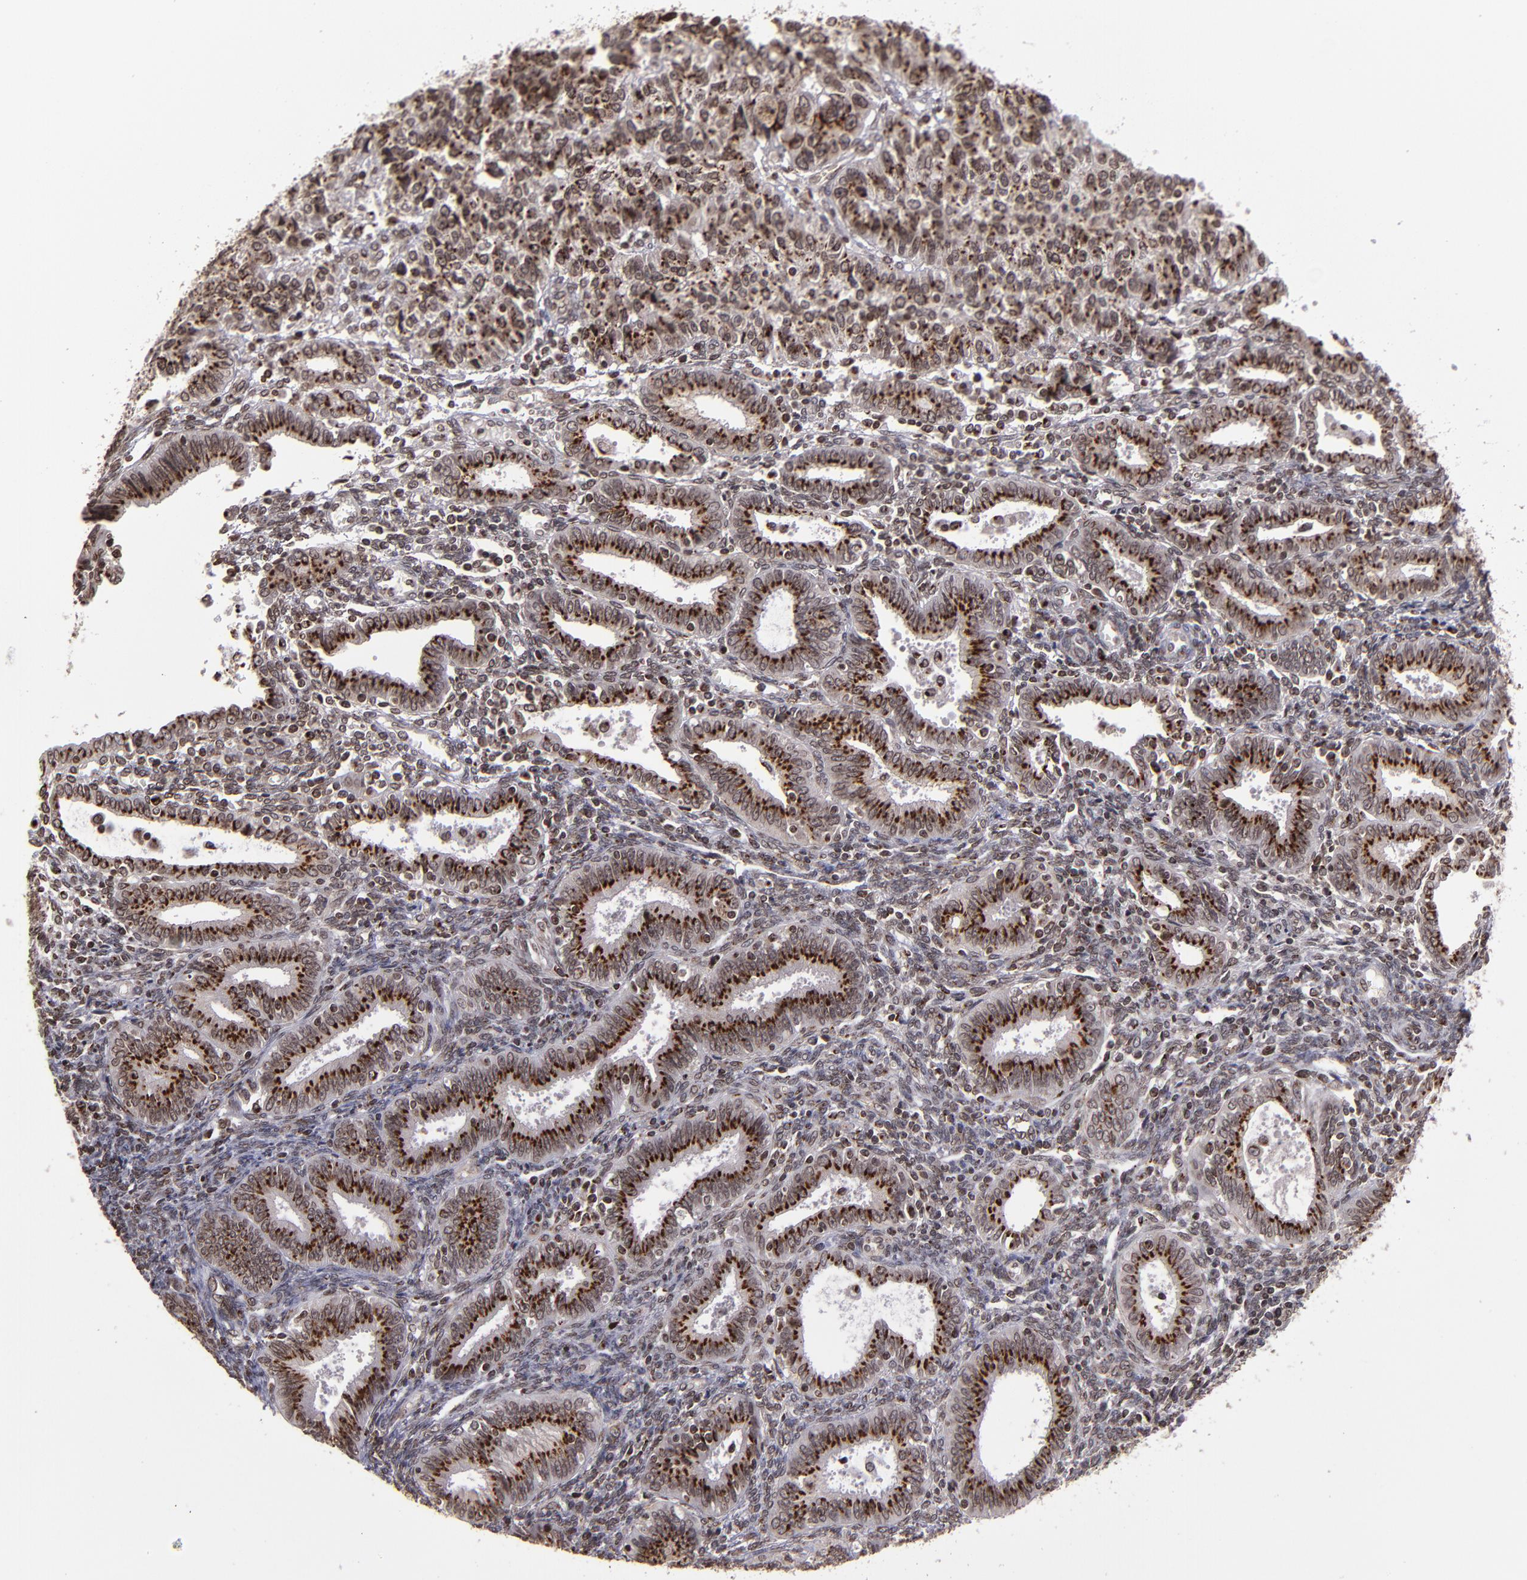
{"staining": {"intensity": "strong", "quantity": ">75%", "location": "cytoplasmic/membranous,nuclear"}, "tissue": "endometrial cancer", "cell_type": "Tumor cells", "image_type": "cancer", "snomed": [{"axis": "morphology", "description": "Adenocarcinoma, NOS"}, {"axis": "topography", "description": "Endometrium"}], "caption": "Immunohistochemical staining of human endometrial cancer (adenocarcinoma) shows high levels of strong cytoplasmic/membranous and nuclear staining in about >75% of tumor cells. (DAB (3,3'-diaminobenzidine) = brown stain, brightfield microscopy at high magnification).", "gene": "CSDC2", "patient": {"sex": "female", "age": 42}}